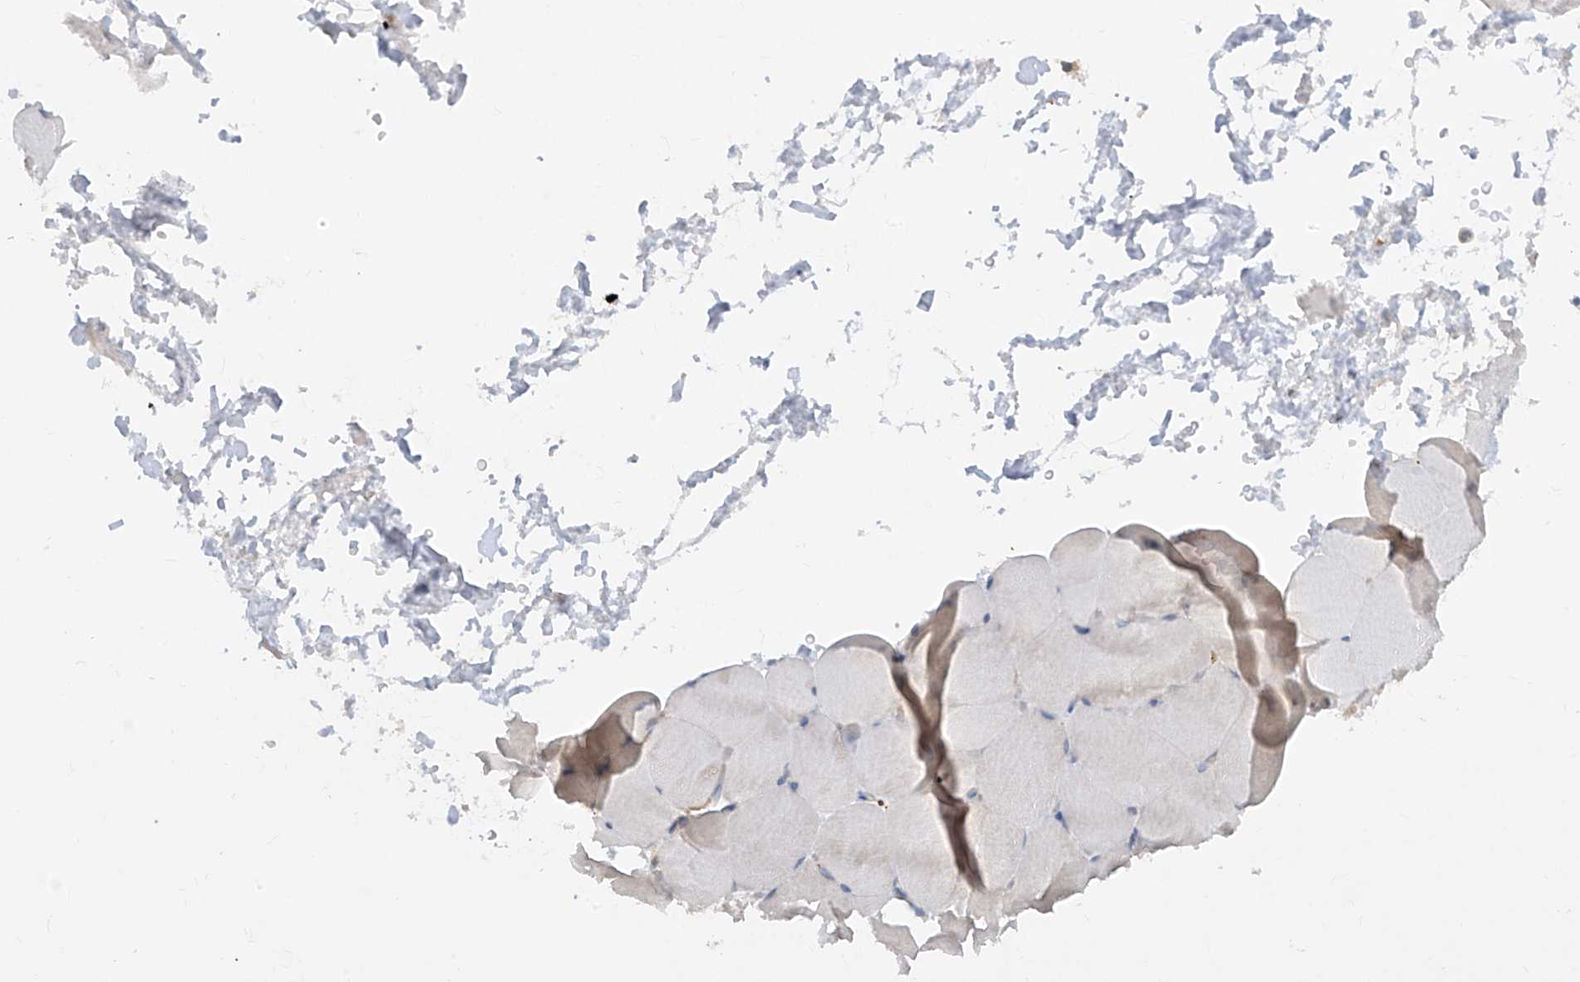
{"staining": {"intensity": "weak", "quantity": "<25%", "location": "cytoplasmic/membranous"}, "tissue": "skeletal muscle", "cell_type": "Myocytes", "image_type": "normal", "snomed": [{"axis": "morphology", "description": "Normal tissue, NOS"}, {"axis": "topography", "description": "Skeletal muscle"}, {"axis": "topography", "description": "Parathyroid gland"}], "caption": "This is an immunohistochemistry (IHC) photomicrograph of unremarkable skeletal muscle. There is no staining in myocytes.", "gene": "ZNF358", "patient": {"sex": "female", "age": 37}}